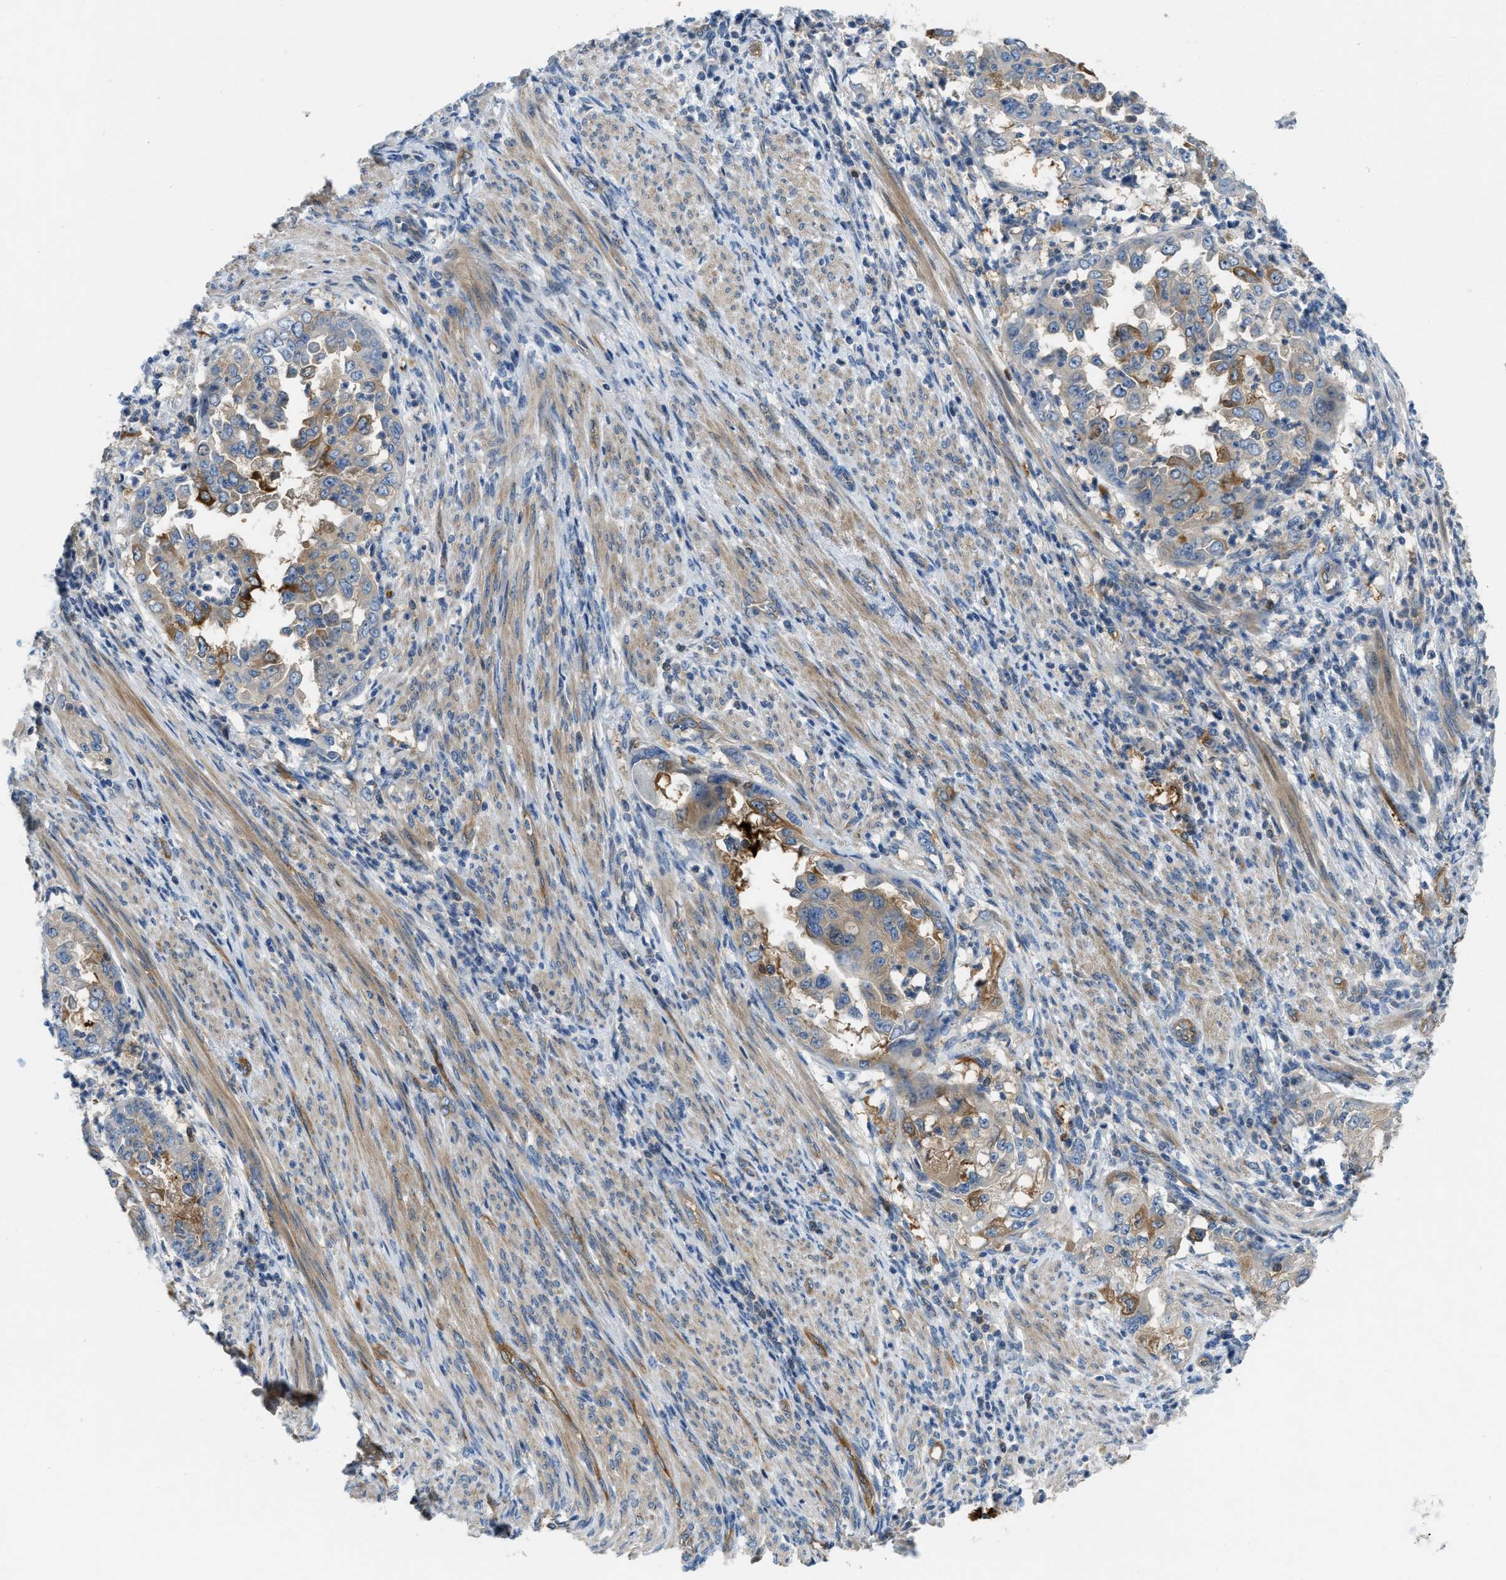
{"staining": {"intensity": "moderate", "quantity": "<25%", "location": "cytoplasmic/membranous"}, "tissue": "endometrial cancer", "cell_type": "Tumor cells", "image_type": "cancer", "snomed": [{"axis": "morphology", "description": "Adenocarcinoma, NOS"}, {"axis": "topography", "description": "Endometrium"}], "caption": "High-magnification brightfield microscopy of endometrial cancer (adenocarcinoma) stained with DAB (3,3'-diaminobenzidine) (brown) and counterstained with hematoxylin (blue). tumor cells exhibit moderate cytoplasmic/membranous staining is identified in about<25% of cells. (Stains: DAB in brown, nuclei in blue, Microscopy: brightfield microscopy at high magnification).", "gene": "PFKP", "patient": {"sex": "female", "age": 85}}